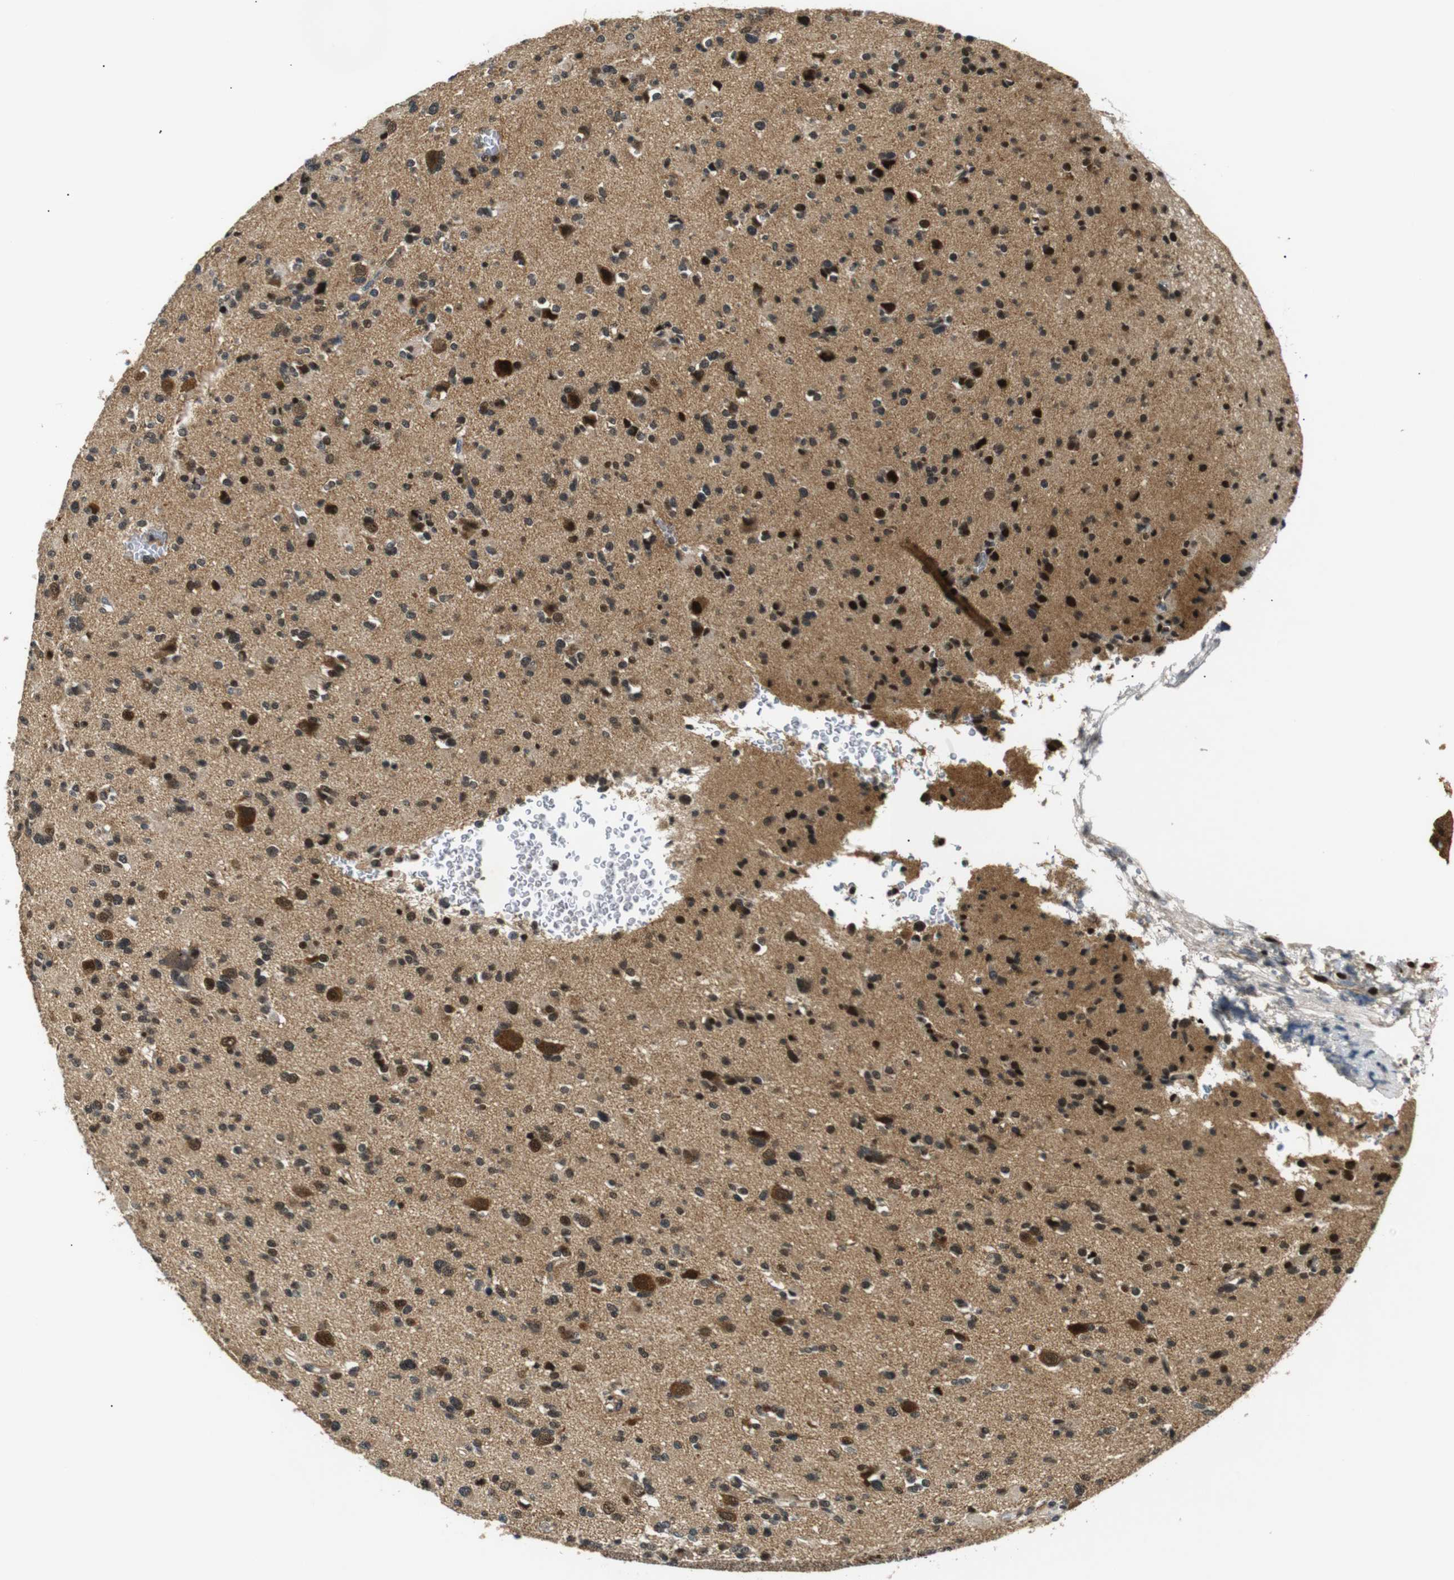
{"staining": {"intensity": "strong", "quantity": ">75%", "location": "cytoplasmic/membranous,nuclear"}, "tissue": "glioma", "cell_type": "Tumor cells", "image_type": "cancer", "snomed": [{"axis": "morphology", "description": "Glioma, malignant, Low grade"}, {"axis": "topography", "description": "Brain"}], "caption": "Malignant low-grade glioma stained for a protein exhibits strong cytoplasmic/membranous and nuclear positivity in tumor cells. (Stains: DAB (3,3'-diaminobenzidine) in brown, nuclei in blue, Microscopy: brightfield microscopy at high magnification).", "gene": "SKP1", "patient": {"sex": "female", "age": 22}}